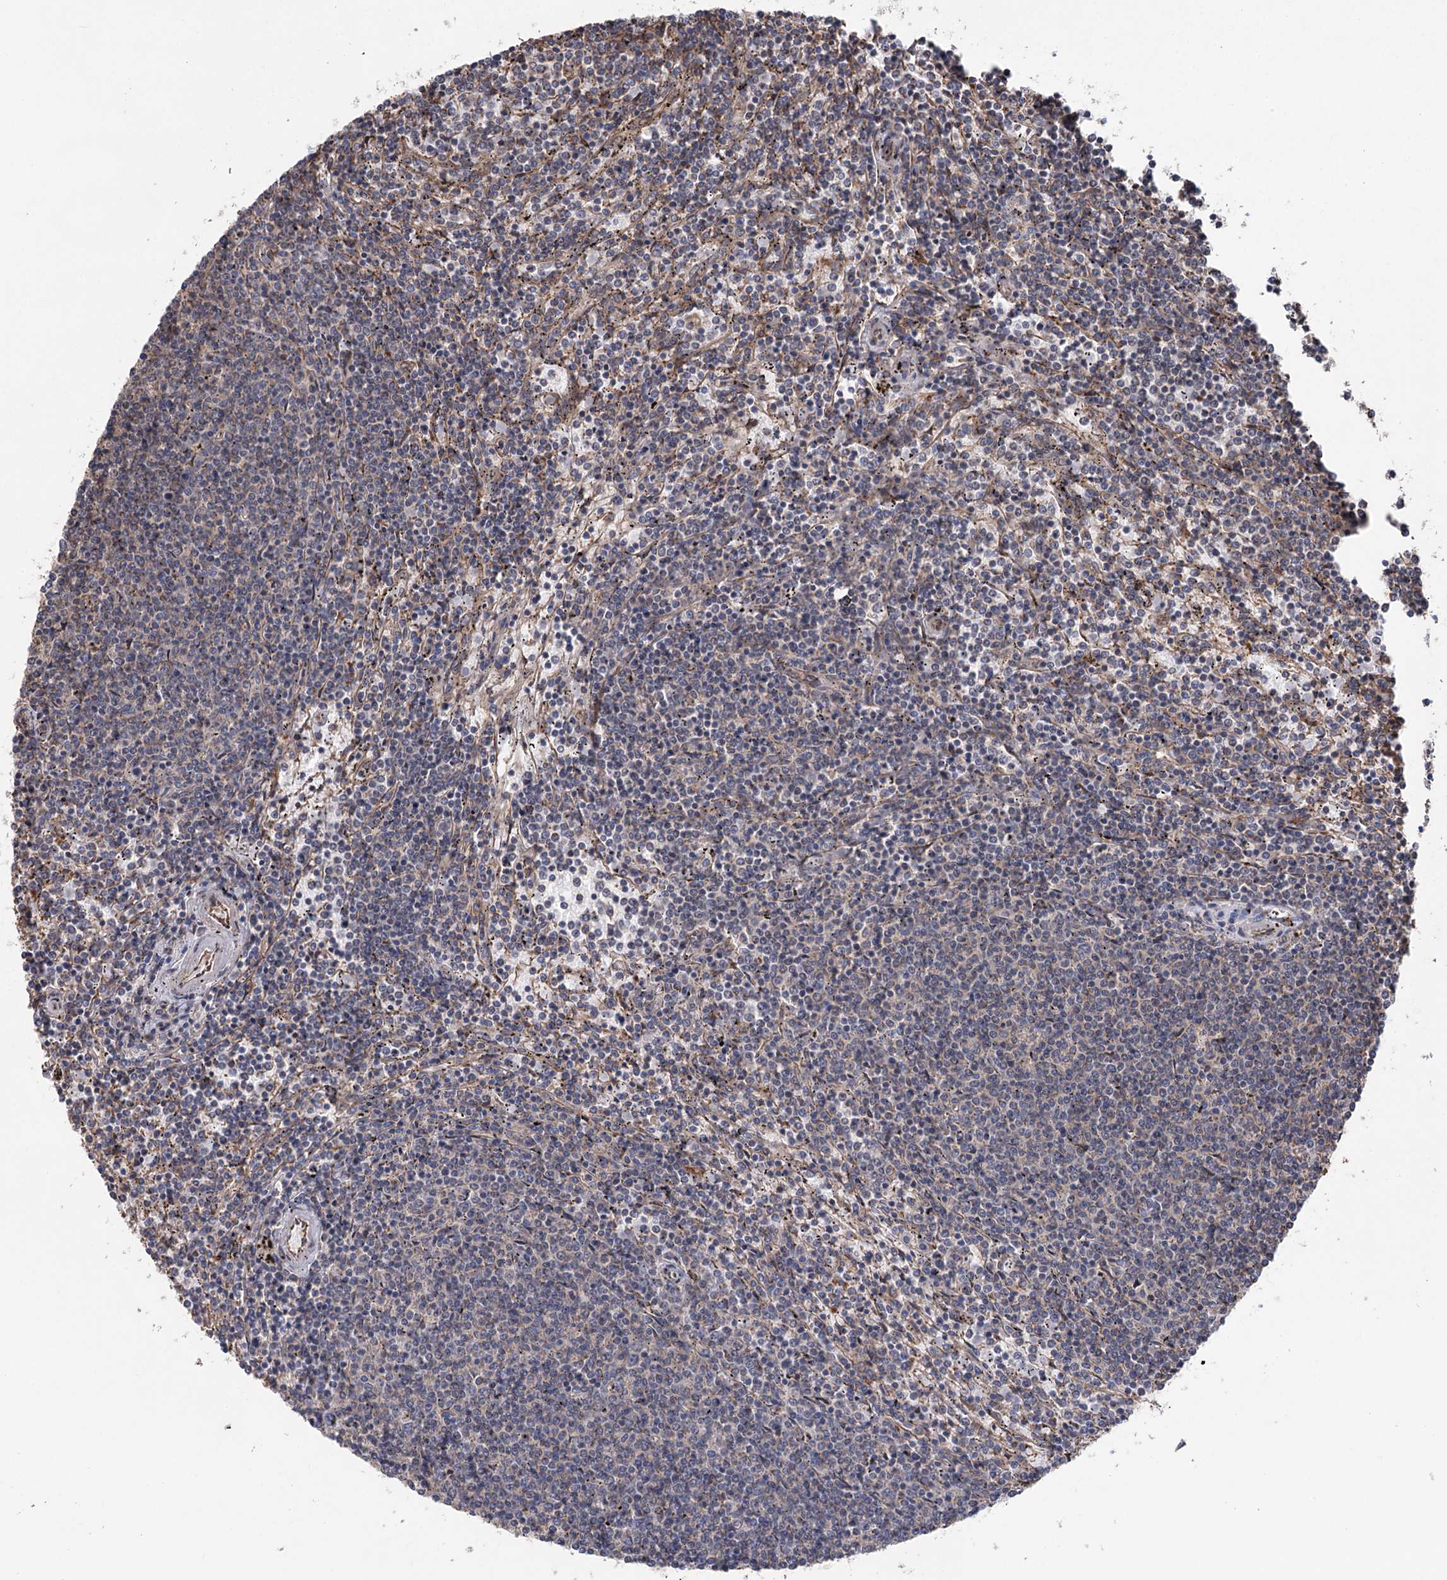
{"staining": {"intensity": "weak", "quantity": "25%-75%", "location": "cytoplasmic/membranous"}, "tissue": "lymphoma", "cell_type": "Tumor cells", "image_type": "cancer", "snomed": [{"axis": "morphology", "description": "Malignant lymphoma, non-Hodgkin's type, Low grade"}, {"axis": "topography", "description": "Spleen"}], "caption": "This histopathology image reveals IHC staining of malignant lymphoma, non-Hodgkin's type (low-grade), with low weak cytoplasmic/membranous staining in about 25%-75% of tumor cells.", "gene": "RWDD4", "patient": {"sex": "female", "age": 50}}